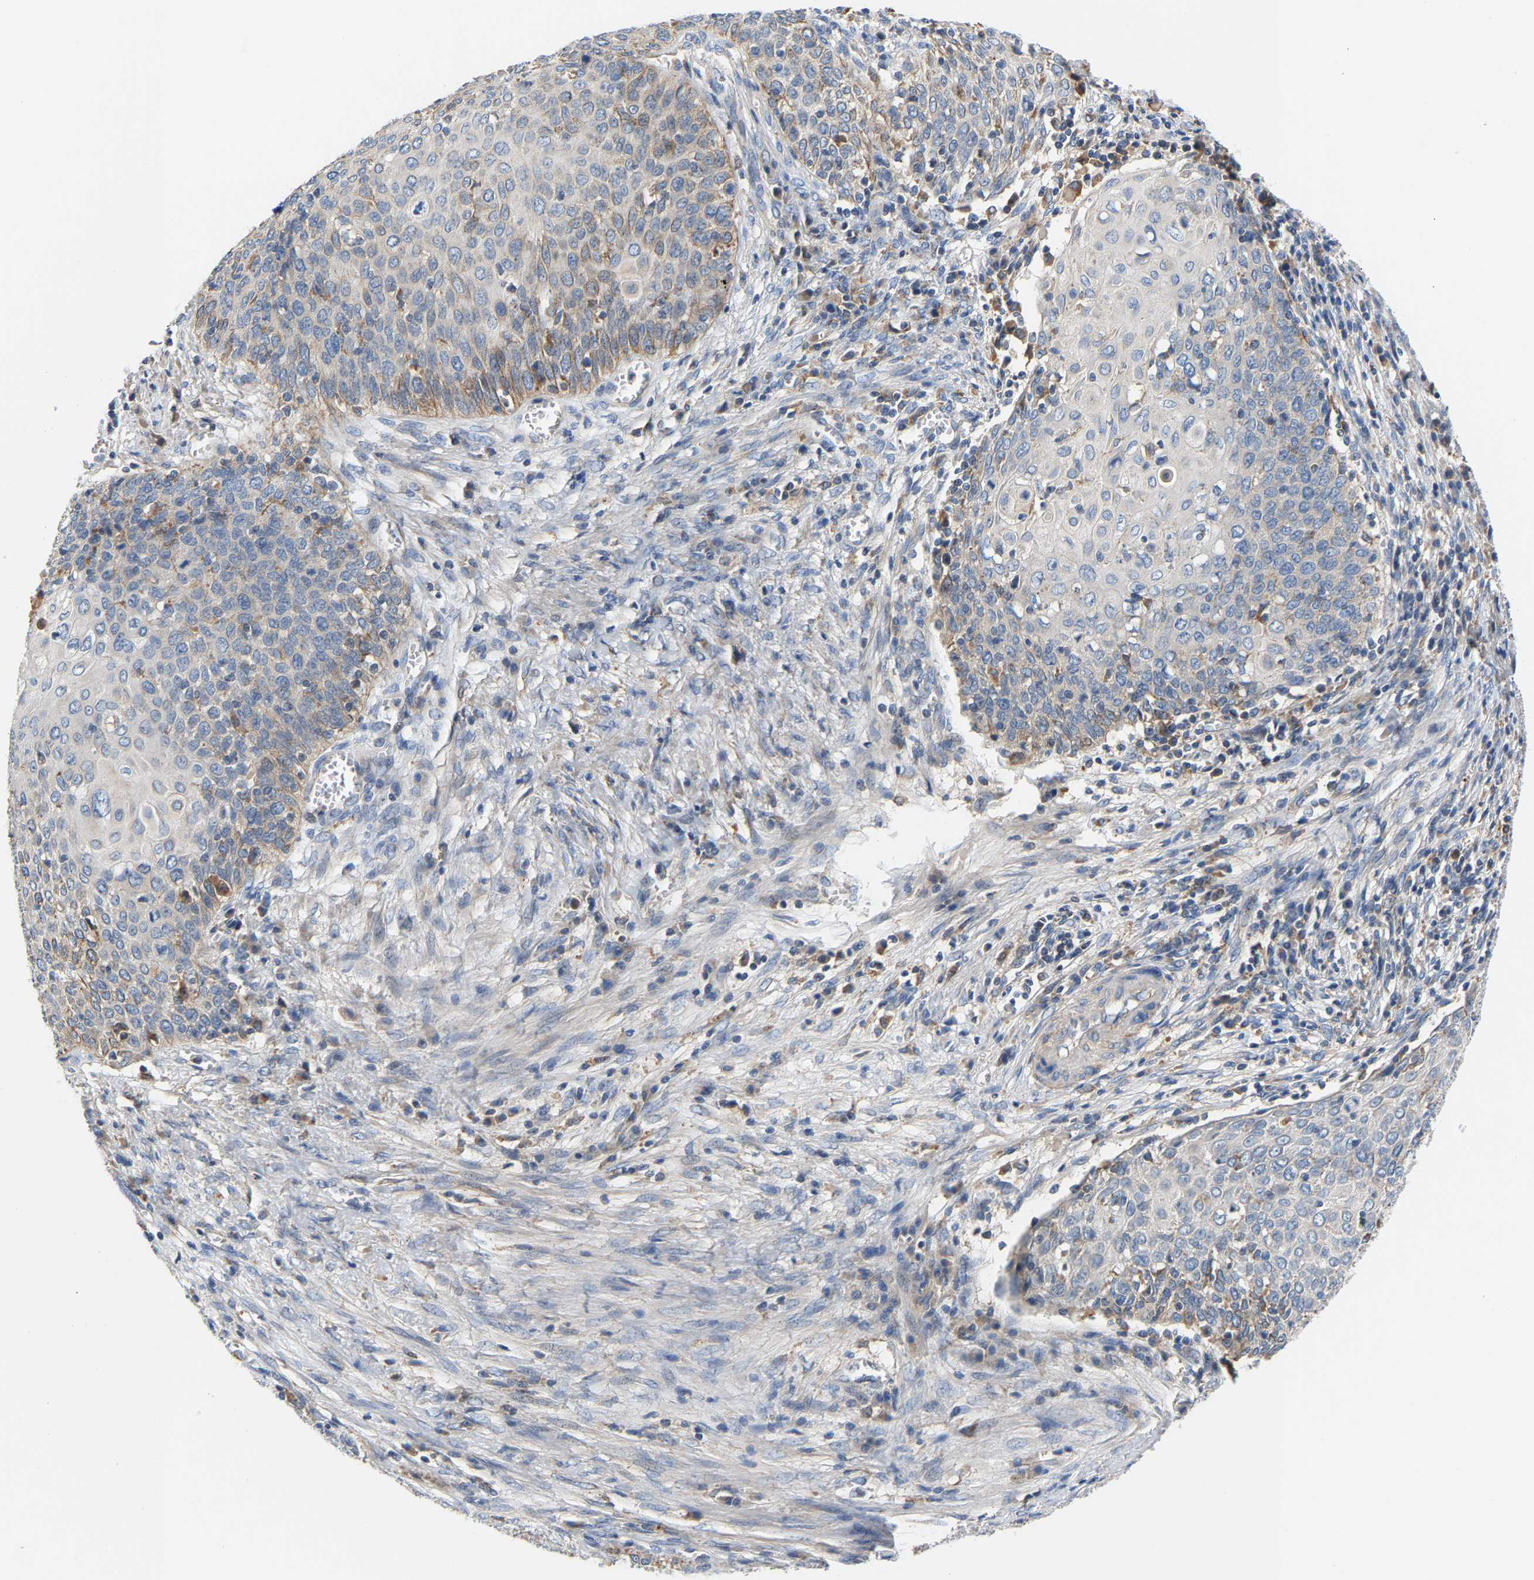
{"staining": {"intensity": "weak", "quantity": "<25%", "location": "cytoplasmic/membranous"}, "tissue": "cervical cancer", "cell_type": "Tumor cells", "image_type": "cancer", "snomed": [{"axis": "morphology", "description": "Squamous cell carcinoma, NOS"}, {"axis": "topography", "description": "Cervix"}], "caption": "Immunohistochemistry photomicrograph of squamous cell carcinoma (cervical) stained for a protein (brown), which shows no expression in tumor cells. (Brightfield microscopy of DAB (3,3'-diaminobenzidine) immunohistochemistry at high magnification).", "gene": "CCDC171", "patient": {"sex": "female", "age": 39}}